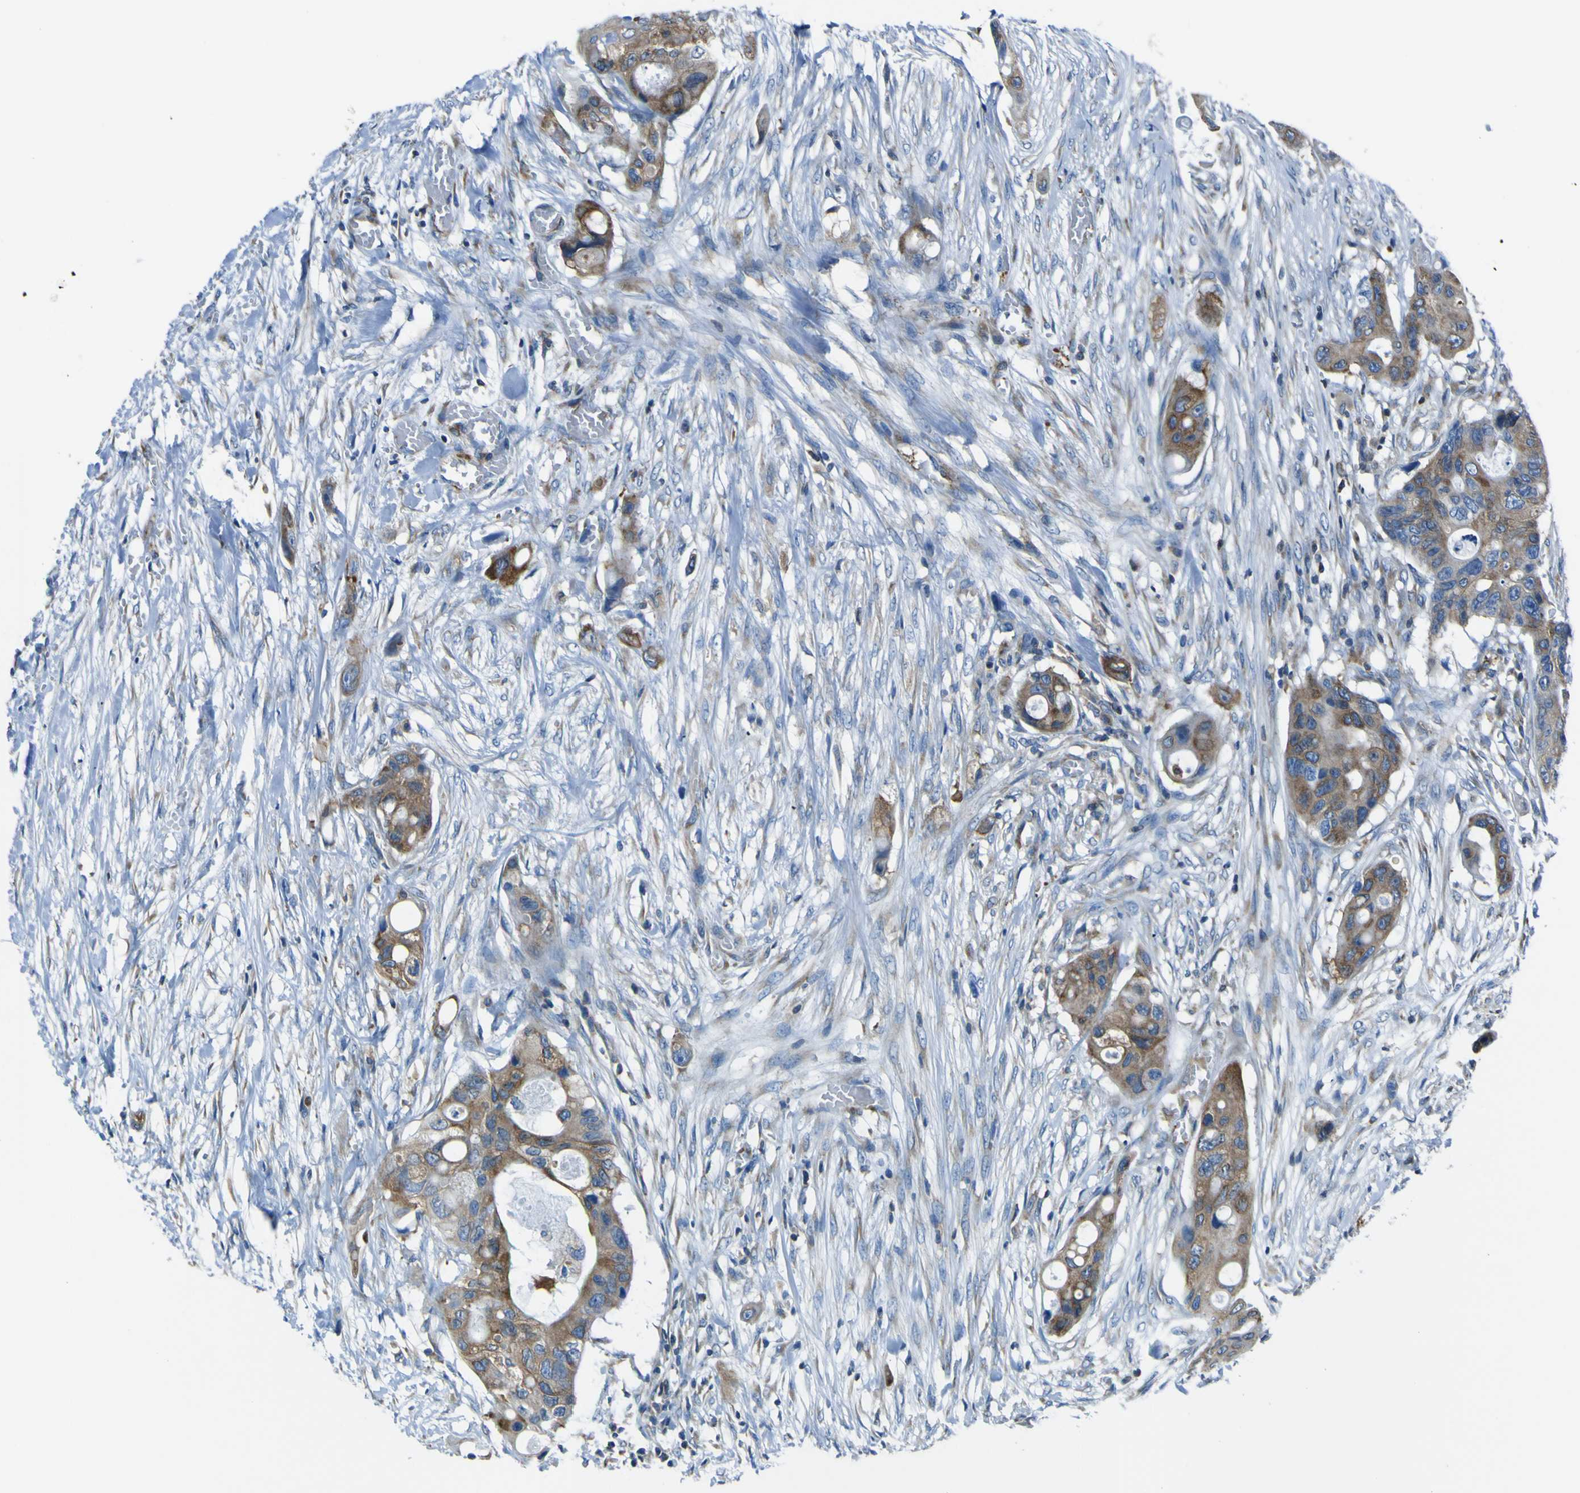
{"staining": {"intensity": "moderate", "quantity": ">75%", "location": "cytoplasmic/membranous"}, "tissue": "colorectal cancer", "cell_type": "Tumor cells", "image_type": "cancer", "snomed": [{"axis": "morphology", "description": "Adenocarcinoma, NOS"}, {"axis": "topography", "description": "Colon"}], "caption": "IHC of human colorectal cancer (adenocarcinoma) displays medium levels of moderate cytoplasmic/membranous expression in approximately >75% of tumor cells.", "gene": "STIM1", "patient": {"sex": "female", "age": 57}}